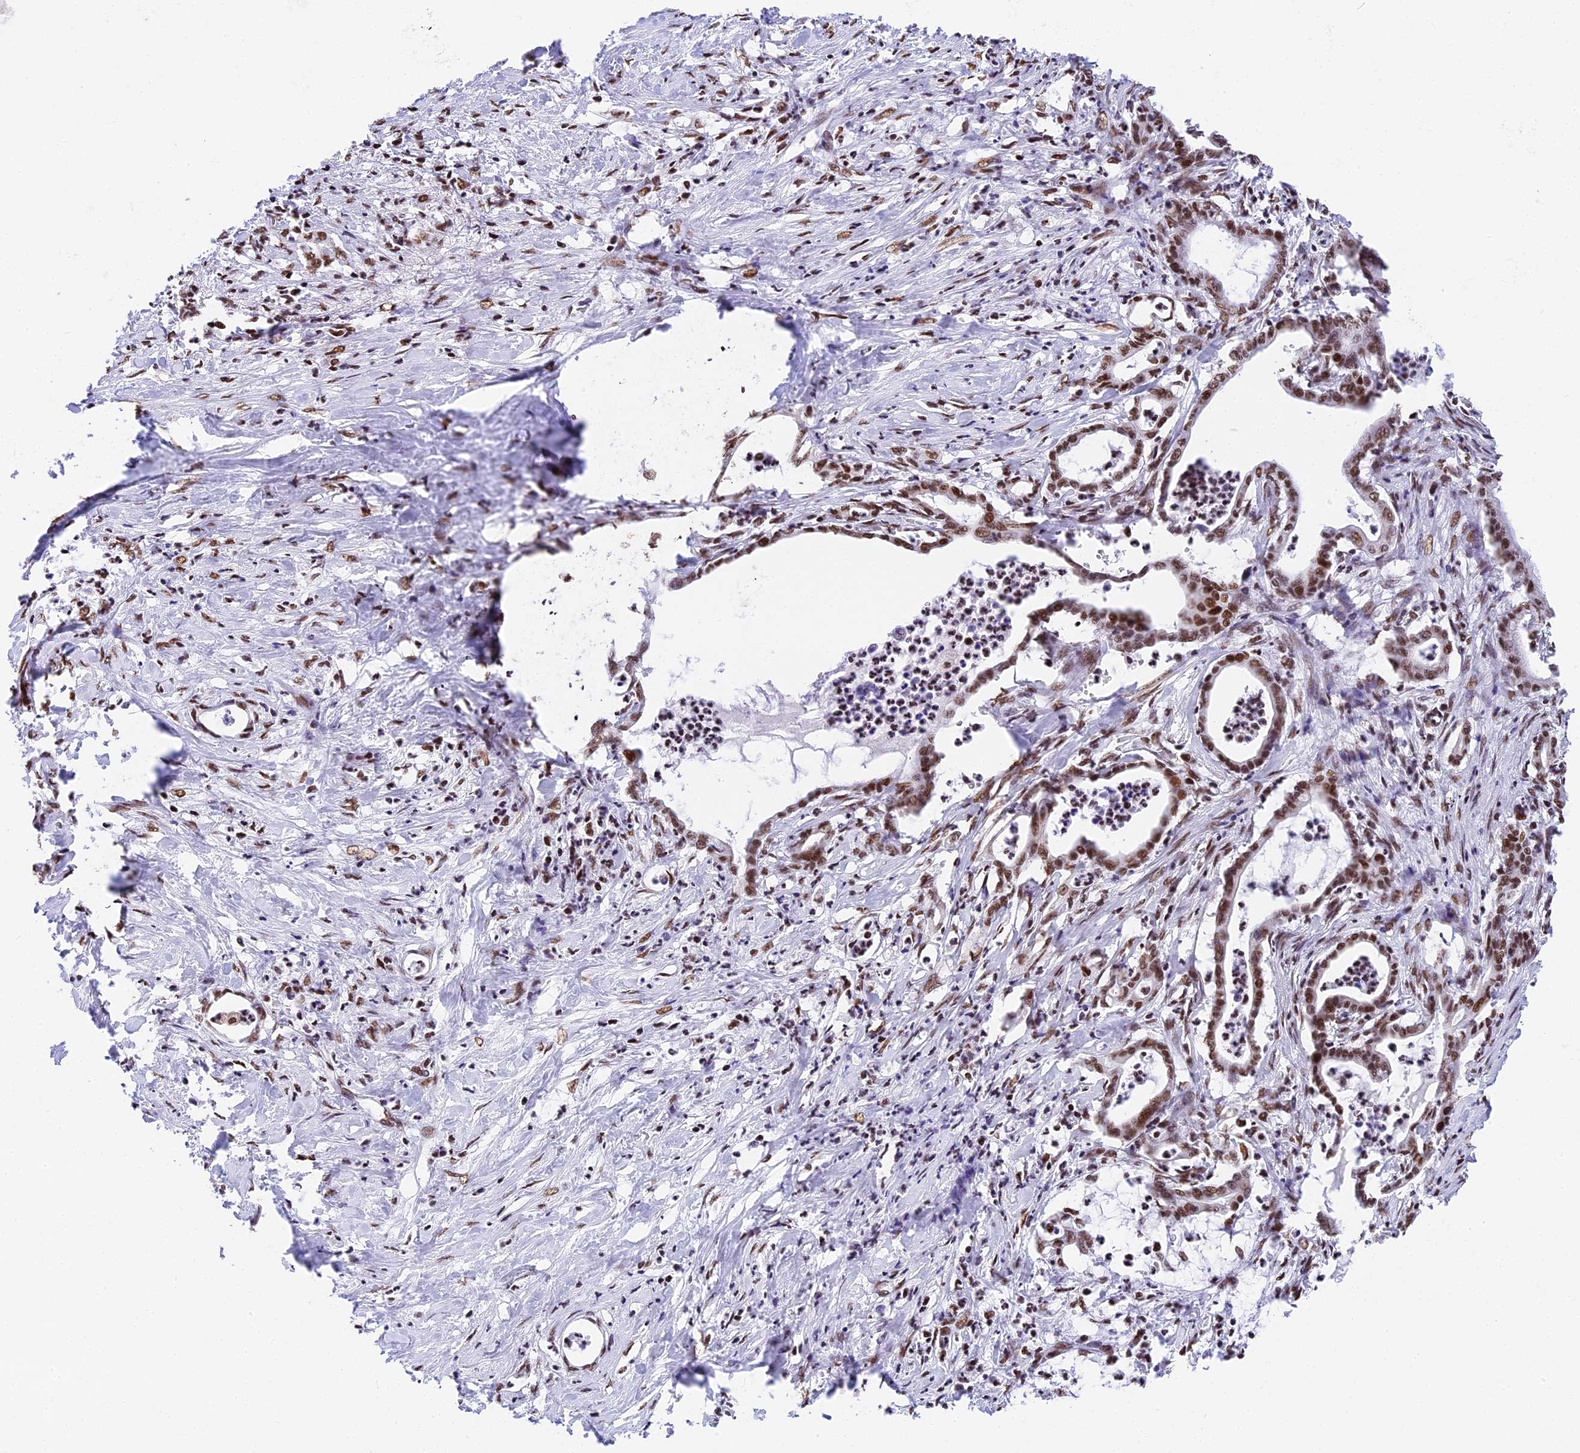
{"staining": {"intensity": "moderate", "quantity": ">75%", "location": "nuclear"}, "tissue": "pancreatic cancer", "cell_type": "Tumor cells", "image_type": "cancer", "snomed": [{"axis": "morphology", "description": "Adenocarcinoma, NOS"}, {"axis": "topography", "description": "Pancreas"}], "caption": "The photomicrograph exhibits immunohistochemical staining of pancreatic cancer. There is moderate nuclear staining is seen in approximately >75% of tumor cells. (DAB IHC, brown staining for protein, blue staining for nuclei).", "gene": "SBNO1", "patient": {"sex": "female", "age": 55}}